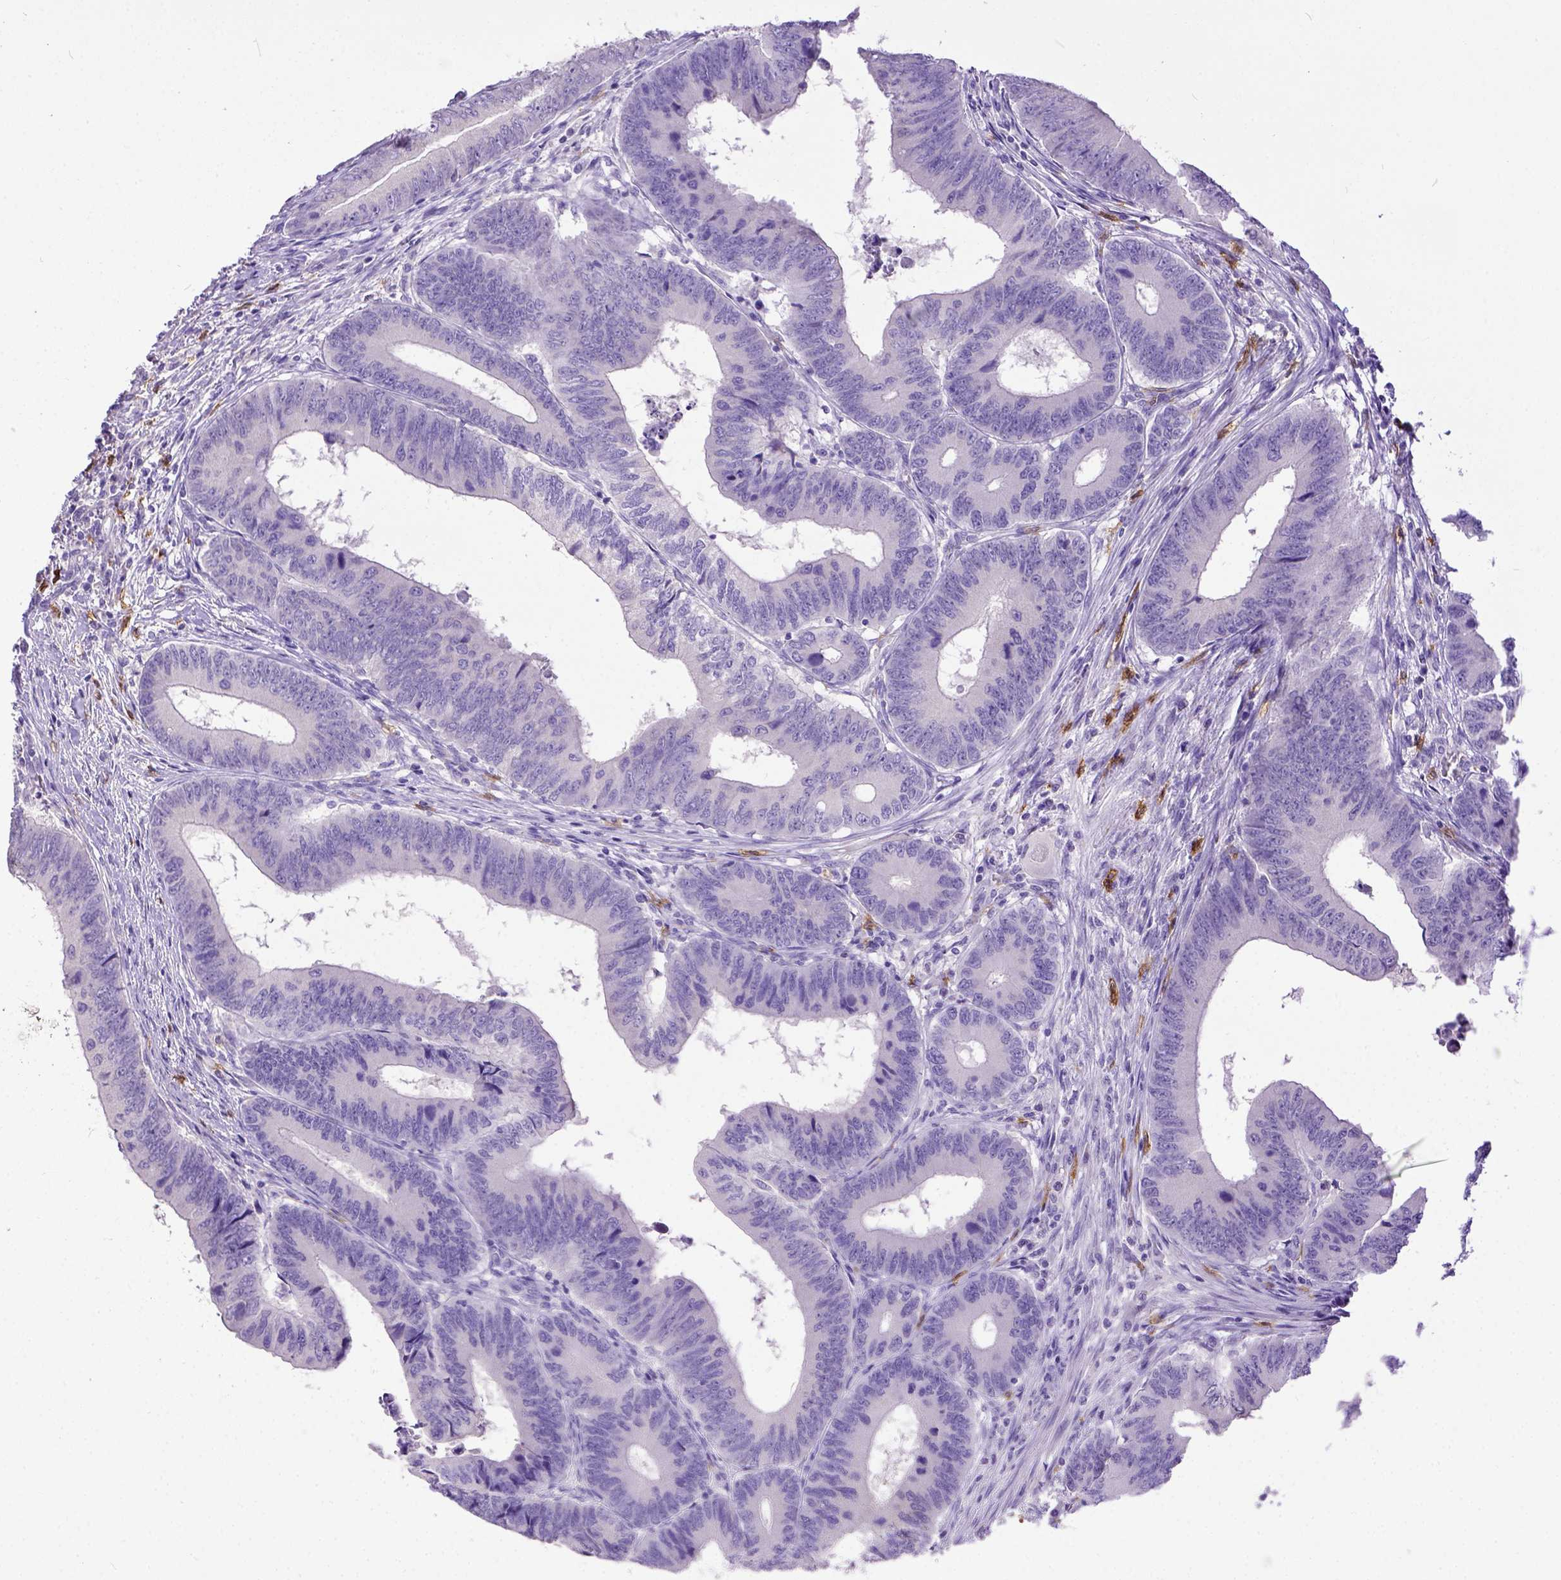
{"staining": {"intensity": "negative", "quantity": "none", "location": "none"}, "tissue": "colorectal cancer", "cell_type": "Tumor cells", "image_type": "cancer", "snomed": [{"axis": "morphology", "description": "Adenocarcinoma, NOS"}, {"axis": "topography", "description": "Colon"}], "caption": "Immunohistochemistry image of neoplastic tissue: colorectal cancer stained with DAB (3,3'-diaminobenzidine) displays no significant protein positivity in tumor cells.", "gene": "KIT", "patient": {"sex": "male", "age": 53}}